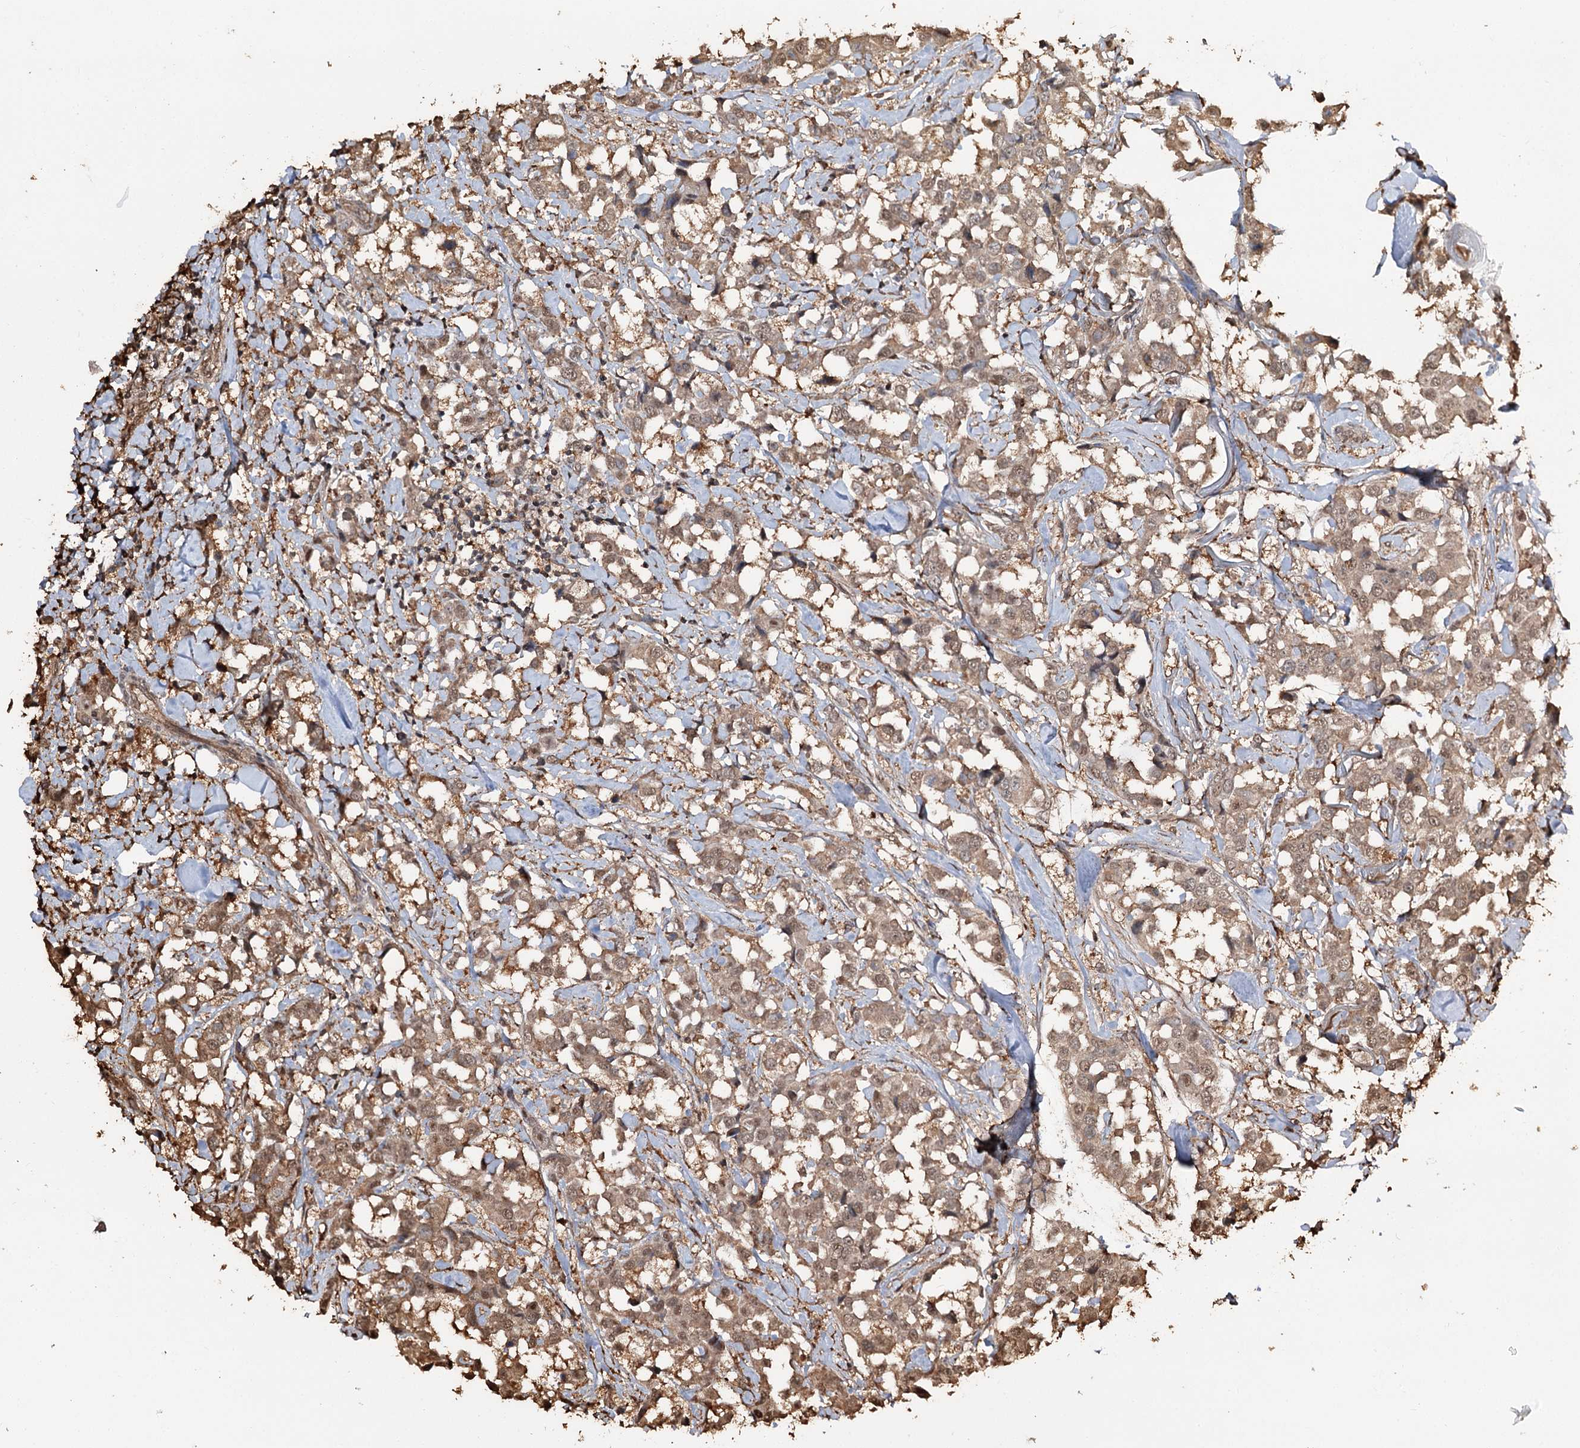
{"staining": {"intensity": "moderate", "quantity": ">75%", "location": "cytoplasmic/membranous,nuclear"}, "tissue": "breast cancer", "cell_type": "Tumor cells", "image_type": "cancer", "snomed": [{"axis": "morphology", "description": "Duct carcinoma"}, {"axis": "topography", "description": "Breast"}], "caption": "Protein positivity by immunohistochemistry displays moderate cytoplasmic/membranous and nuclear positivity in approximately >75% of tumor cells in breast cancer (invasive ductal carcinoma). (DAB (3,3'-diaminobenzidine) IHC with brightfield microscopy, high magnification).", "gene": "PLCH1", "patient": {"sex": "female", "age": 80}}